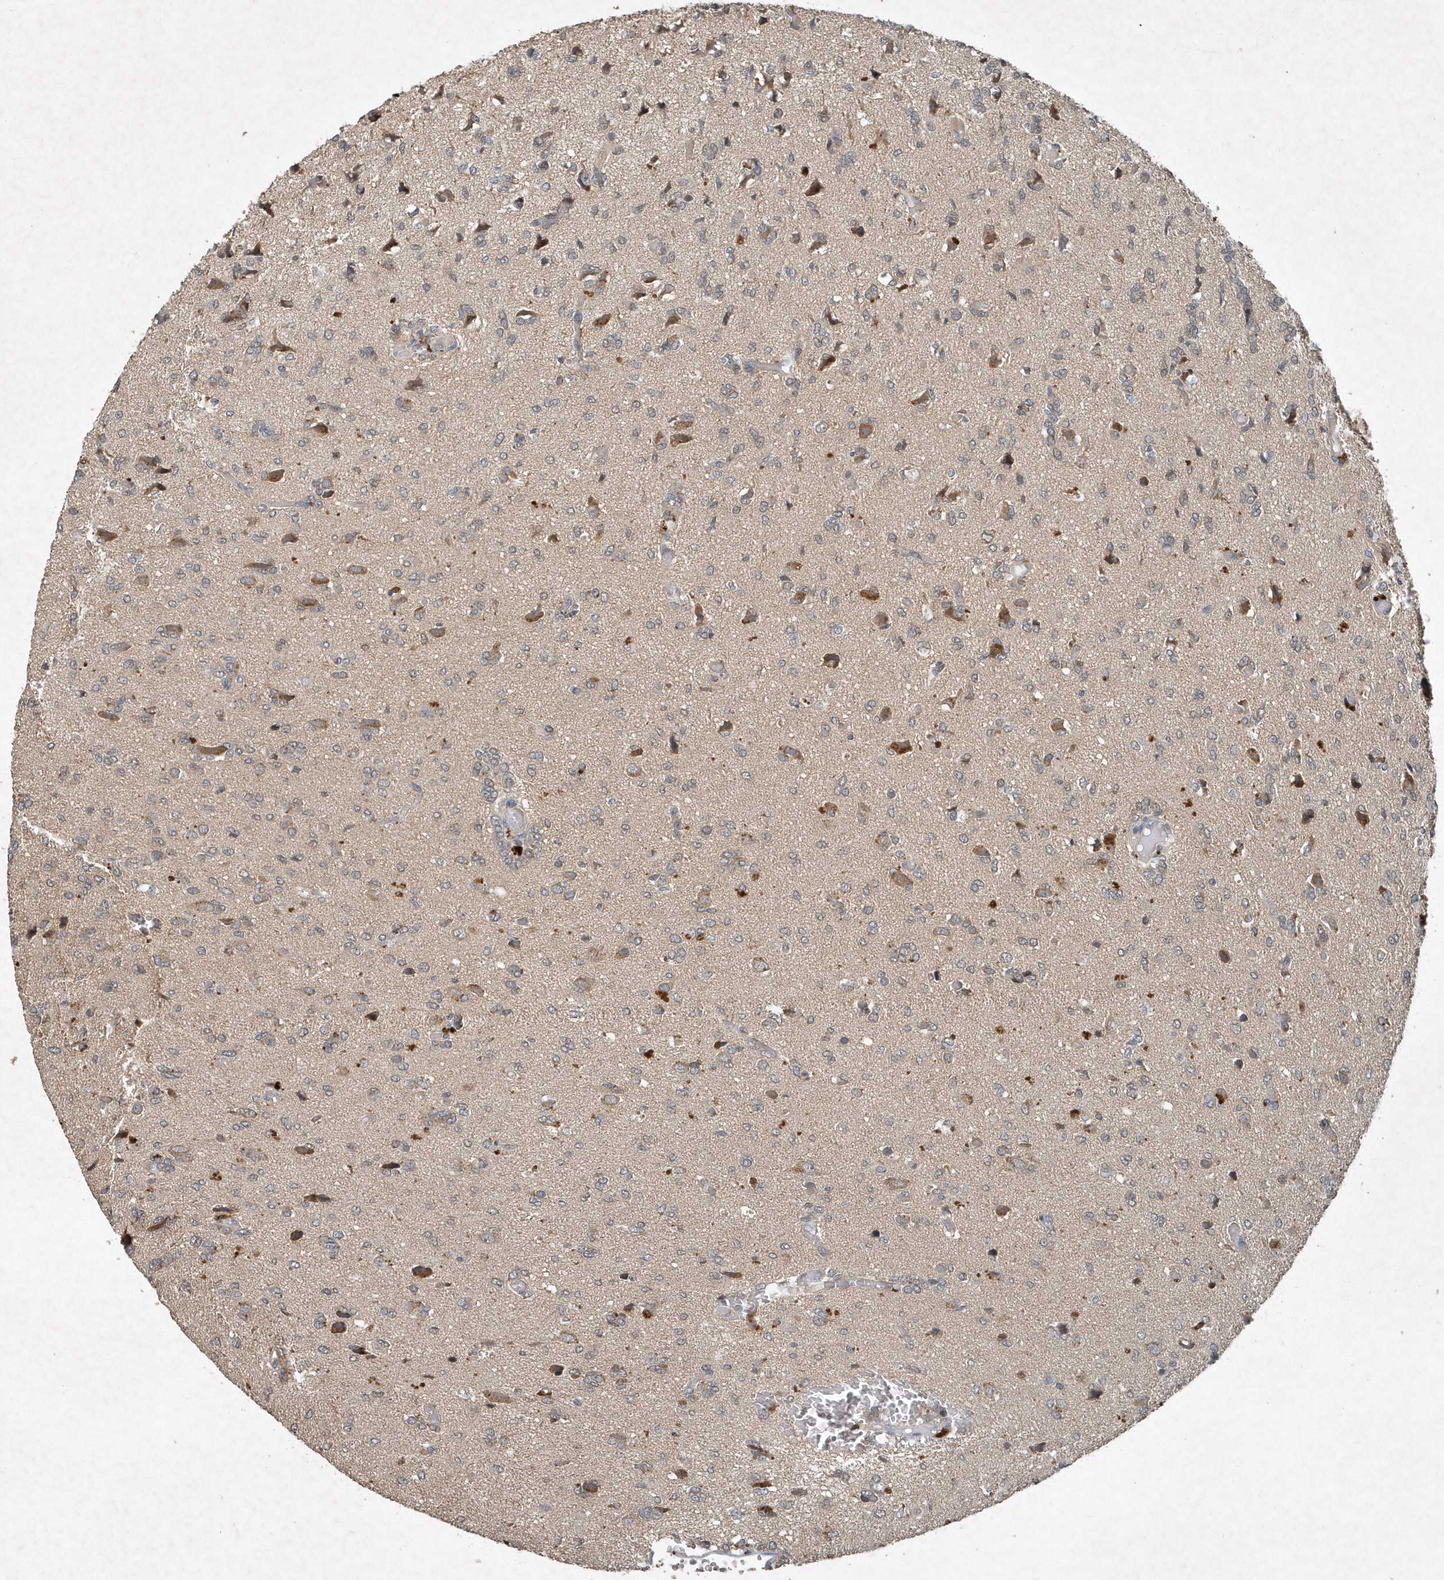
{"staining": {"intensity": "negative", "quantity": "none", "location": "none"}, "tissue": "glioma", "cell_type": "Tumor cells", "image_type": "cancer", "snomed": [{"axis": "morphology", "description": "Glioma, malignant, High grade"}, {"axis": "topography", "description": "Brain"}], "caption": "DAB immunohistochemical staining of malignant glioma (high-grade) shows no significant positivity in tumor cells.", "gene": "SCFD2", "patient": {"sex": "female", "age": 59}}